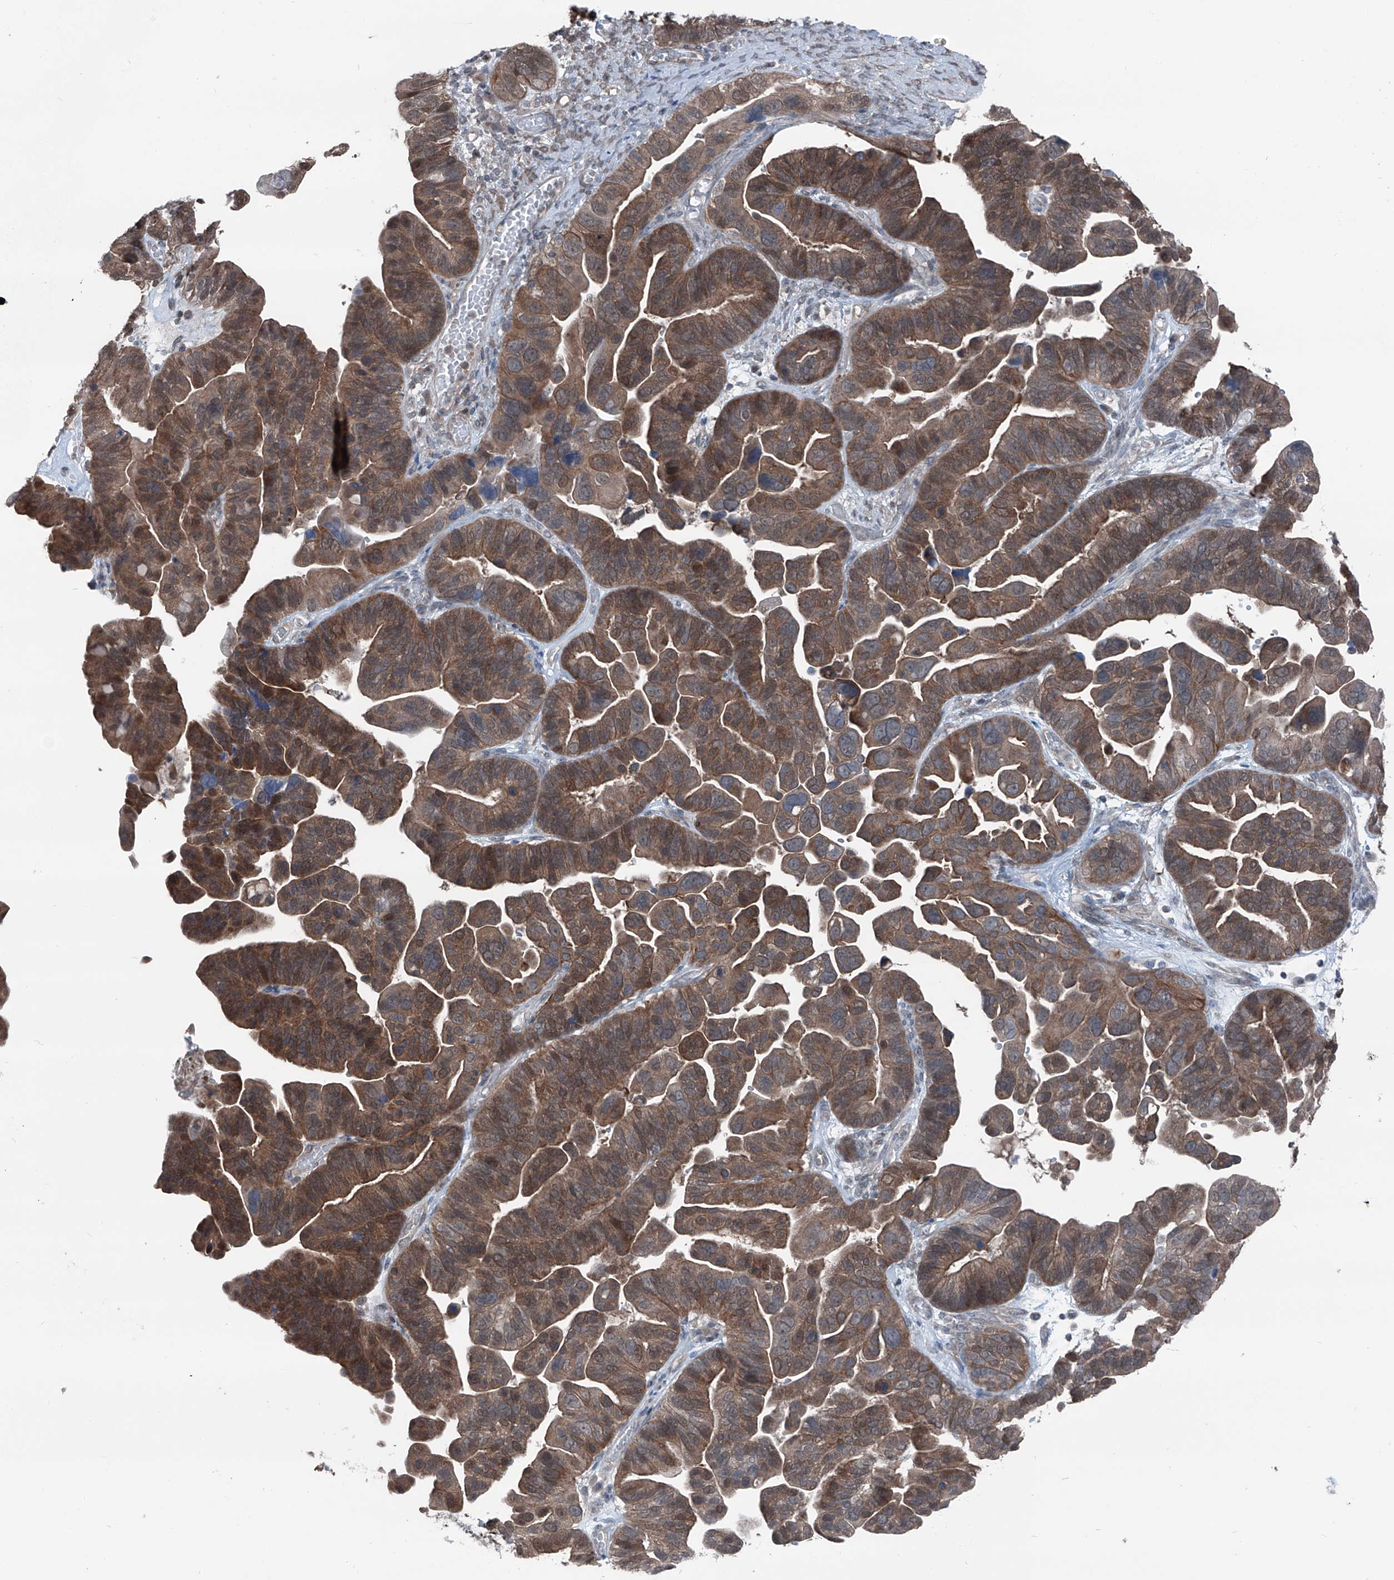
{"staining": {"intensity": "moderate", "quantity": ">75%", "location": "cytoplasmic/membranous,nuclear"}, "tissue": "ovarian cancer", "cell_type": "Tumor cells", "image_type": "cancer", "snomed": [{"axis": "morphology", "description": "Cystadenocarcinoma, serous, NOS"}, {"axis": "topography", "description": "Ovary"}], "caption": "High-magnification brightfield microscopy of ovarian serous cystadenocarcinoma stained with DAB (3,3'-diaminobenzidine) (brown) and counterstained with hematoxylin (blue). tumor cells exhibit moderate cytoplasmic/membranous and nuclear positivity is appreciated in about>75% of cells. The protein is stained brown, and the nuclei are stained in blue (DAB (3,3'-diaminobenzidine) IHC with brightfield microscopy, high magnification).", "gene": "HSPB11", "patient": {"sex": "female", "age": 56}}